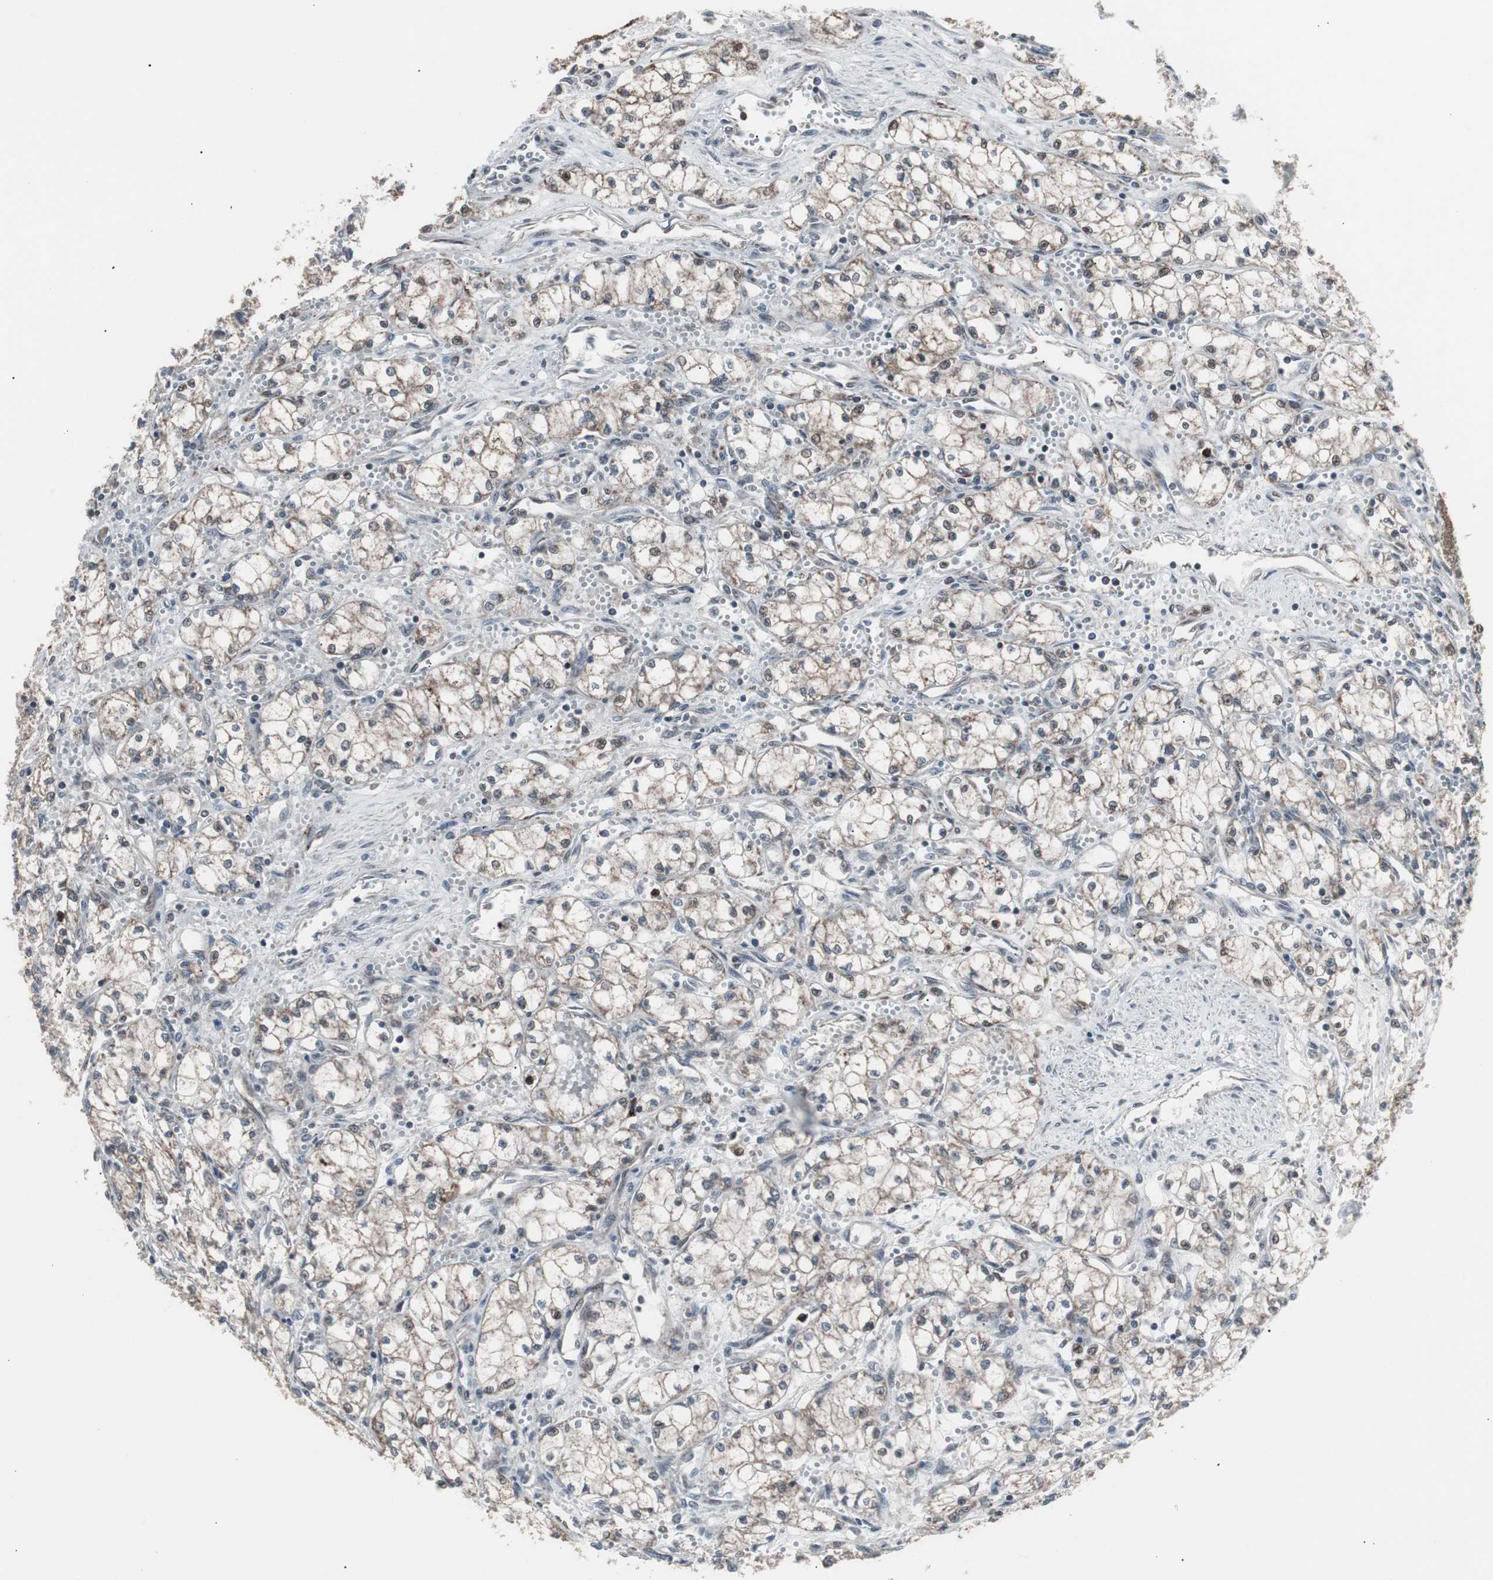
{"staining": {"intensity": "weak", "quantity": "25%-75%", "location": "cytoplasmic/membranous,nuclear"}, "tissue": "renal cancer", "cell_type": "Tumor cells", "image_type": "cancer", "snomed": [{"axis": "morphology", "description": "Normal tissue, NOS"}, {"axis": "morphology", "description": "Adenocarcinoma, NOS"}, {"axis": "topography", "description": "Kidney"}], "caption": "The micrograph shows immunohistochemical staining of renal adenocarcinoma. There is weak cytoplasmic/membranous and nuclear expression is appreciated in about 25%-75% of tumor cells.", "gene": "RXRA", "patient": {"sex": "male", "age": 59}}